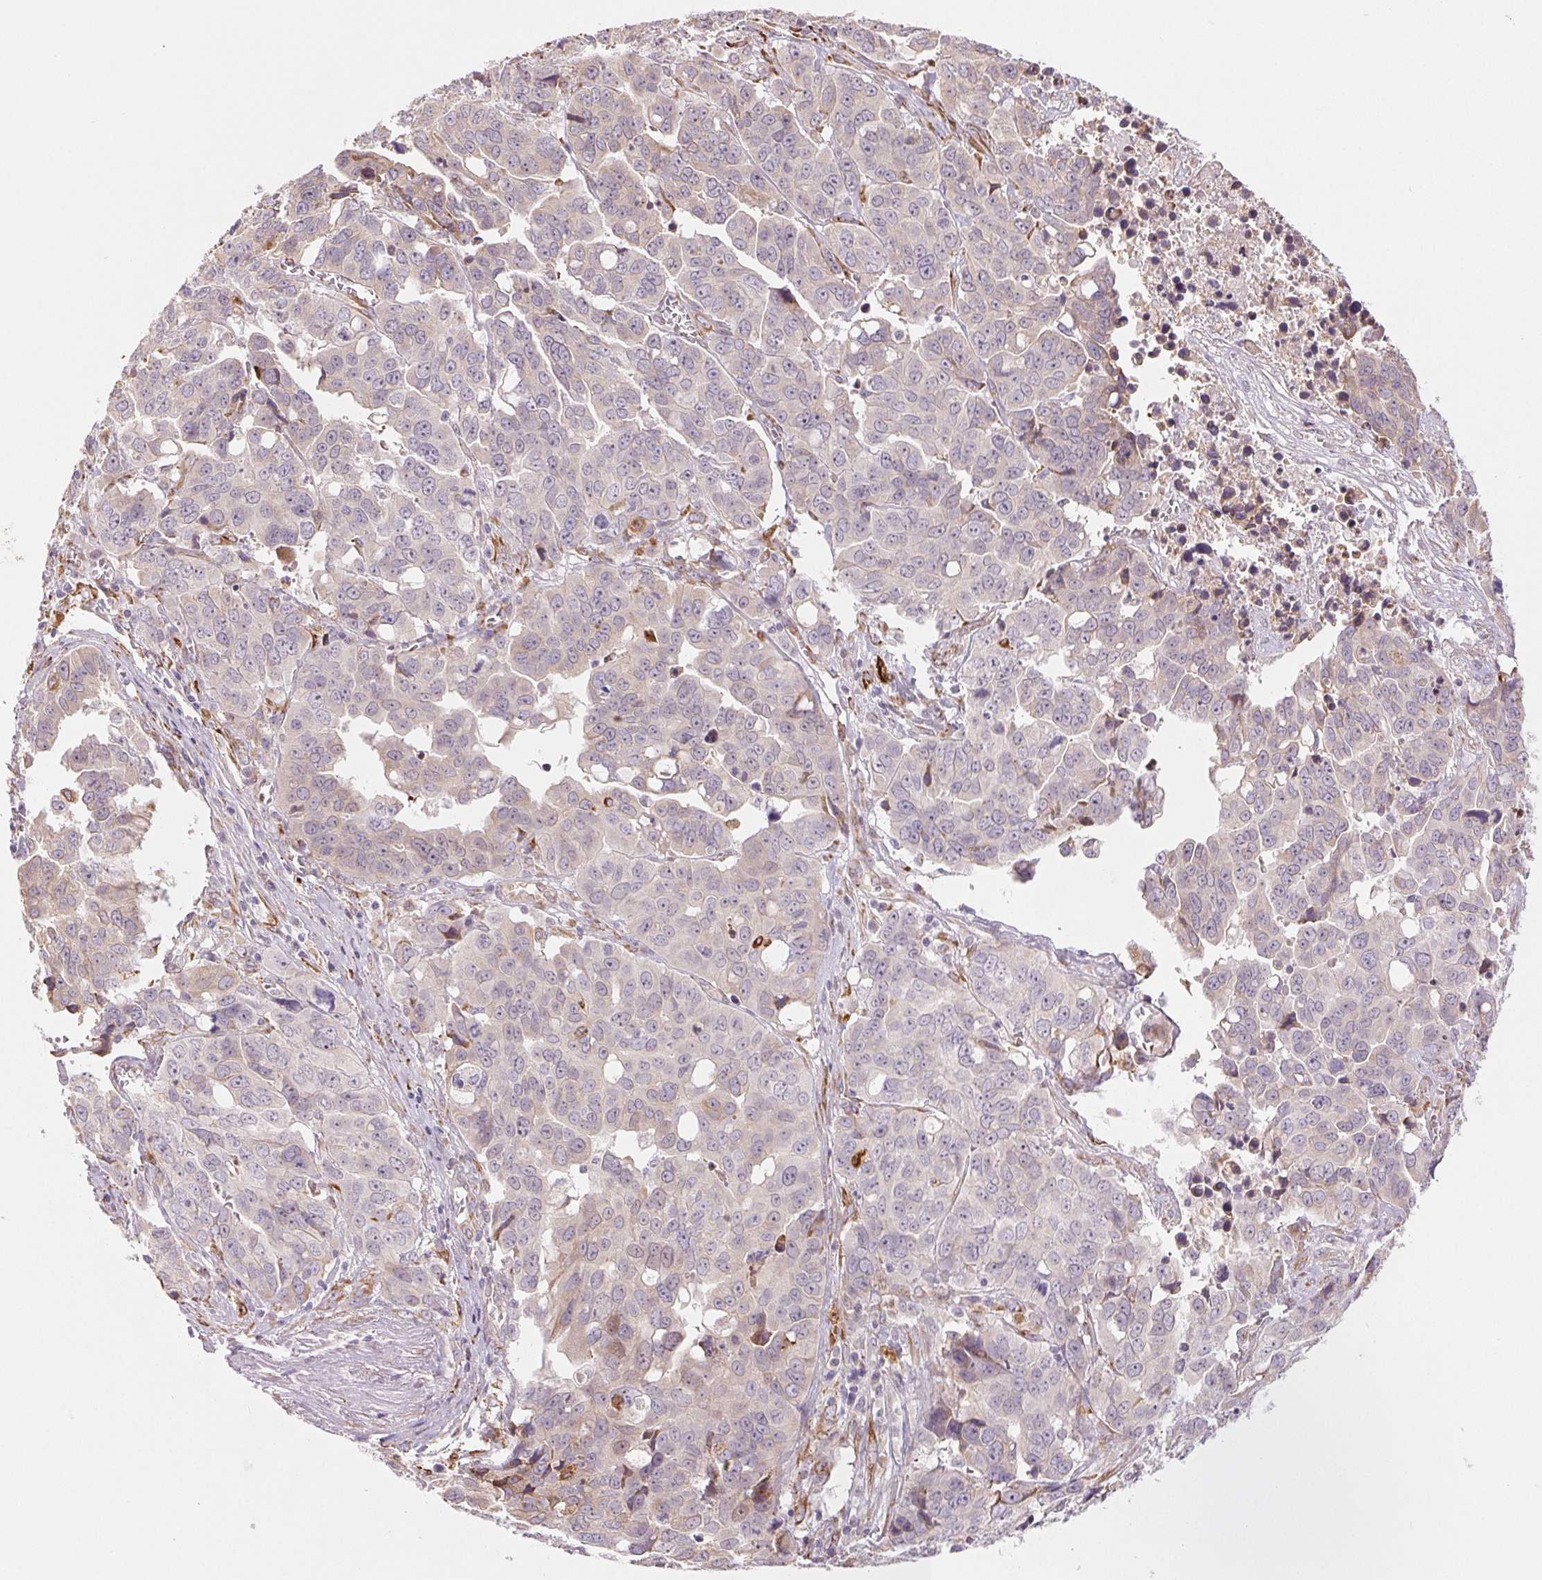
{"staining": {"intensity": "negative", "quantity": "none", "location": "none"}, "tissue": "ovarian cancer", "cell_type": "Tumor cells", "image_type": "cancer", "snomed": [{"axis": "morphology", "description": "Carcinoma, endometroid"}, {"axis": "topography", "description": "Ovary"}], "caption": "Image shows no protein expression in tumor cells of ovarian cancer (endometroid carcinoma) tissue.", "gene": "METTL17", "patient": {"sex": "female", "age": 78}}